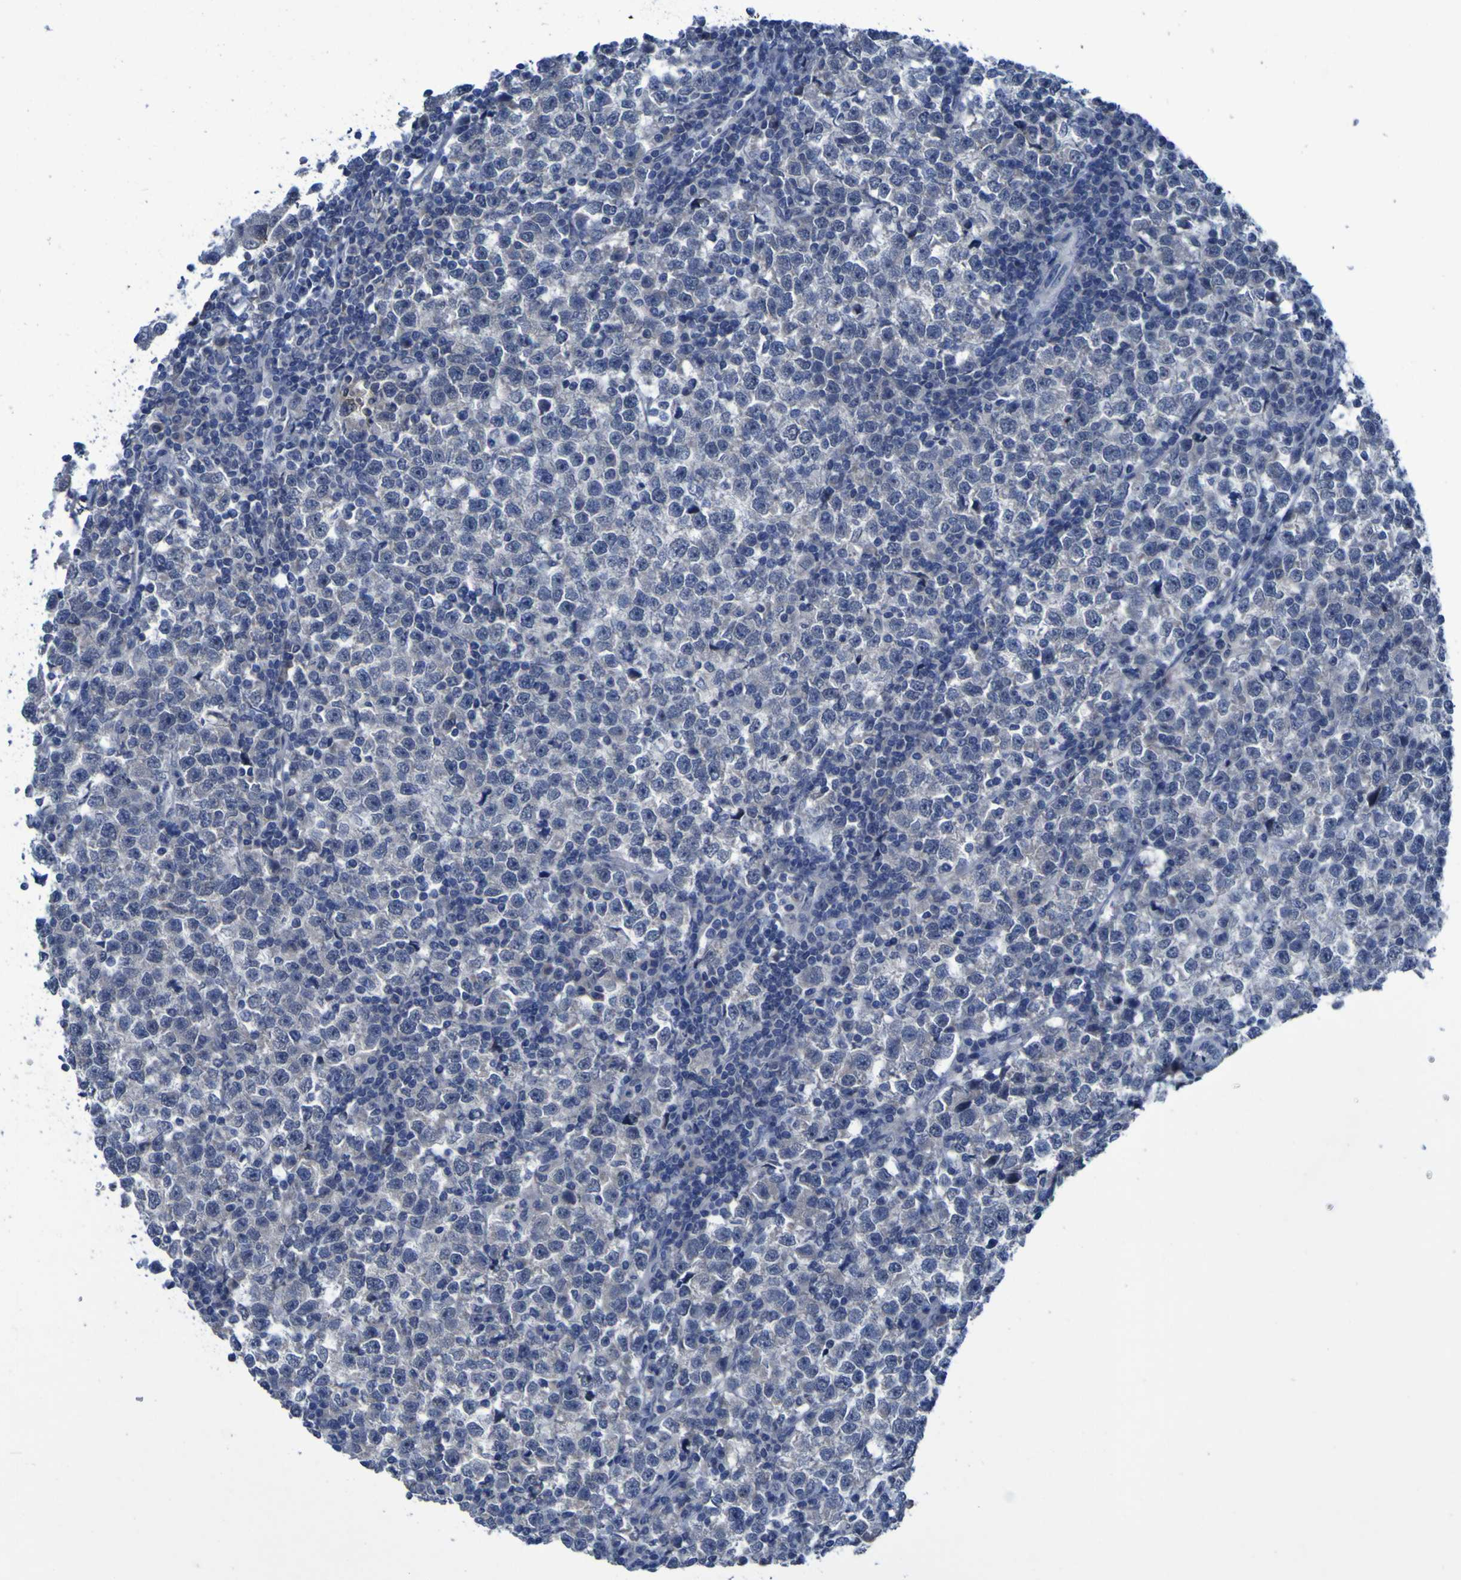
{"staining": {"intensity": "negative", "quantity": "none", "location": "none"}, "tissue": "testis cancer", "cell_type": "Tumor cells", "image_type": "cancer", "snomed": [{"axis": "morphology", "description": "Seminoma, NOS"}, {"axis": "topography", "description": "Testis"}], "caption": "An immunohistochemistry image of seminoma (testis) is shown. There is no staining in tumor cells of seminoma (testis).", "gene": "CLDN18", "patient": {"sex": "male", "age": 43}}